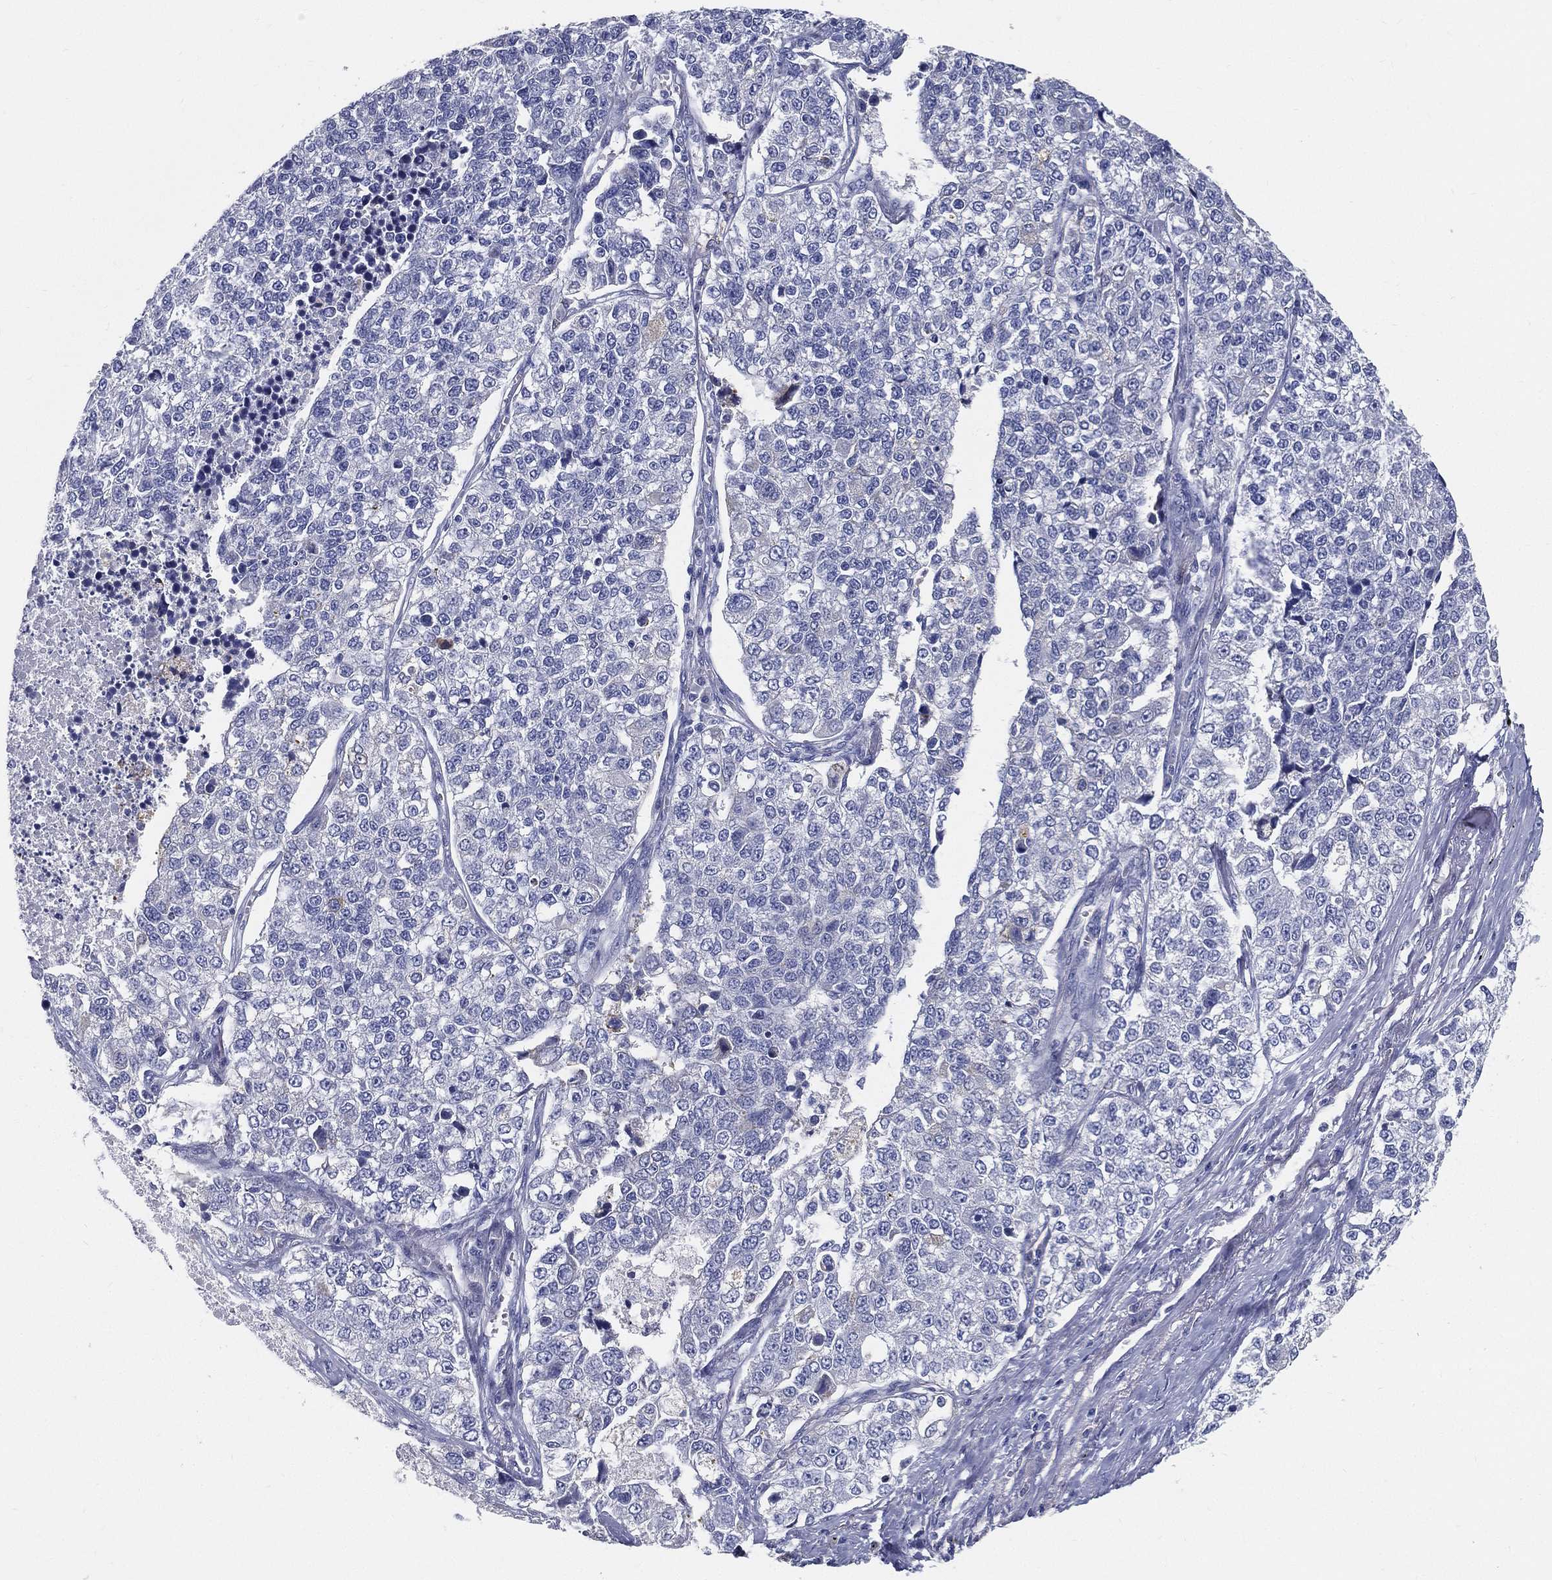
{"staining": {"intensity": "negative", "quantity": "none", "location": "none"}, "tissue": "lung cancer", "cell_type": "Tumor cells", "image_type": "cancer", "snomed": [{"axis": "morphology", "description": "Adenocarcinoma, NOS"}, {"axis": "topography", "description": "Lung"}], "caption": "Immunohistochemical staining of human adenocarcinoma (lung) exhibits no significant staining in tumor cells.", "gene": "STS", "patient": {"sex": "male", "age": 49}}